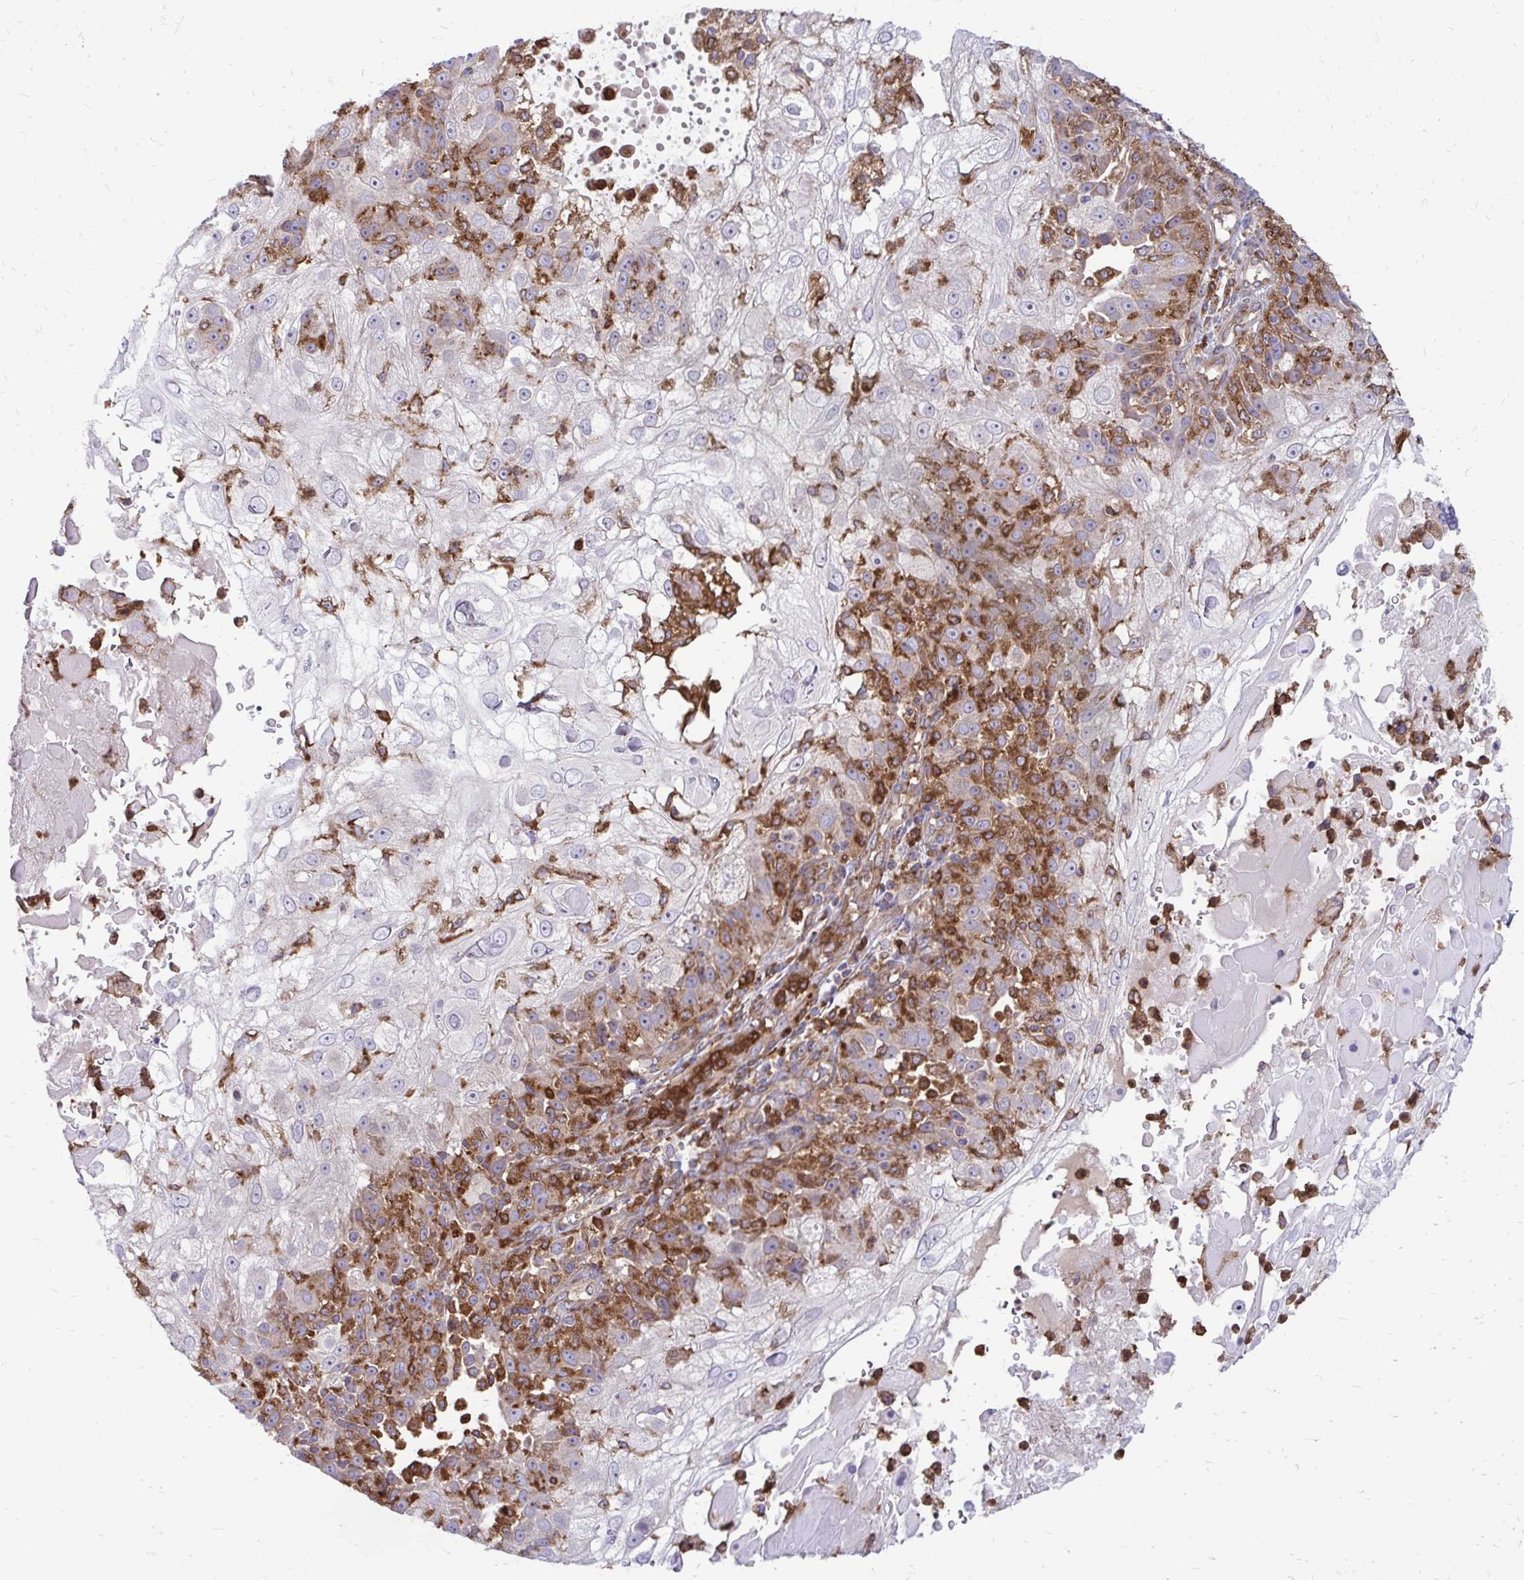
{"staining": {"intensity": "negative", "quantity": "none", "location": "none"}, "tissue": "skin cancer", "cell_type": "Tumor cells", "image_type": "cancer", "snomed": [{"axis": "morphology", "description": "Normal tissue, NOS"}, {"axis": "morphology", "description": "Squamous cell carcinoma, NOS"}, {"axis": "topography", "description": "Skin"}], "caption": "Immunohistochemistry micrograph of neoplastic tissue: human squamous cell carcinoma (skin) stained with DAB (3,3'-diaminobenzidine) exhibits no significant protein positivity in tumor cells. (Brightfield microscopy of DAB immunohistochemistry (IHC) at high magnification).", "gene": "ASAP1", "patient": {"sex": "female", "age": 83}}